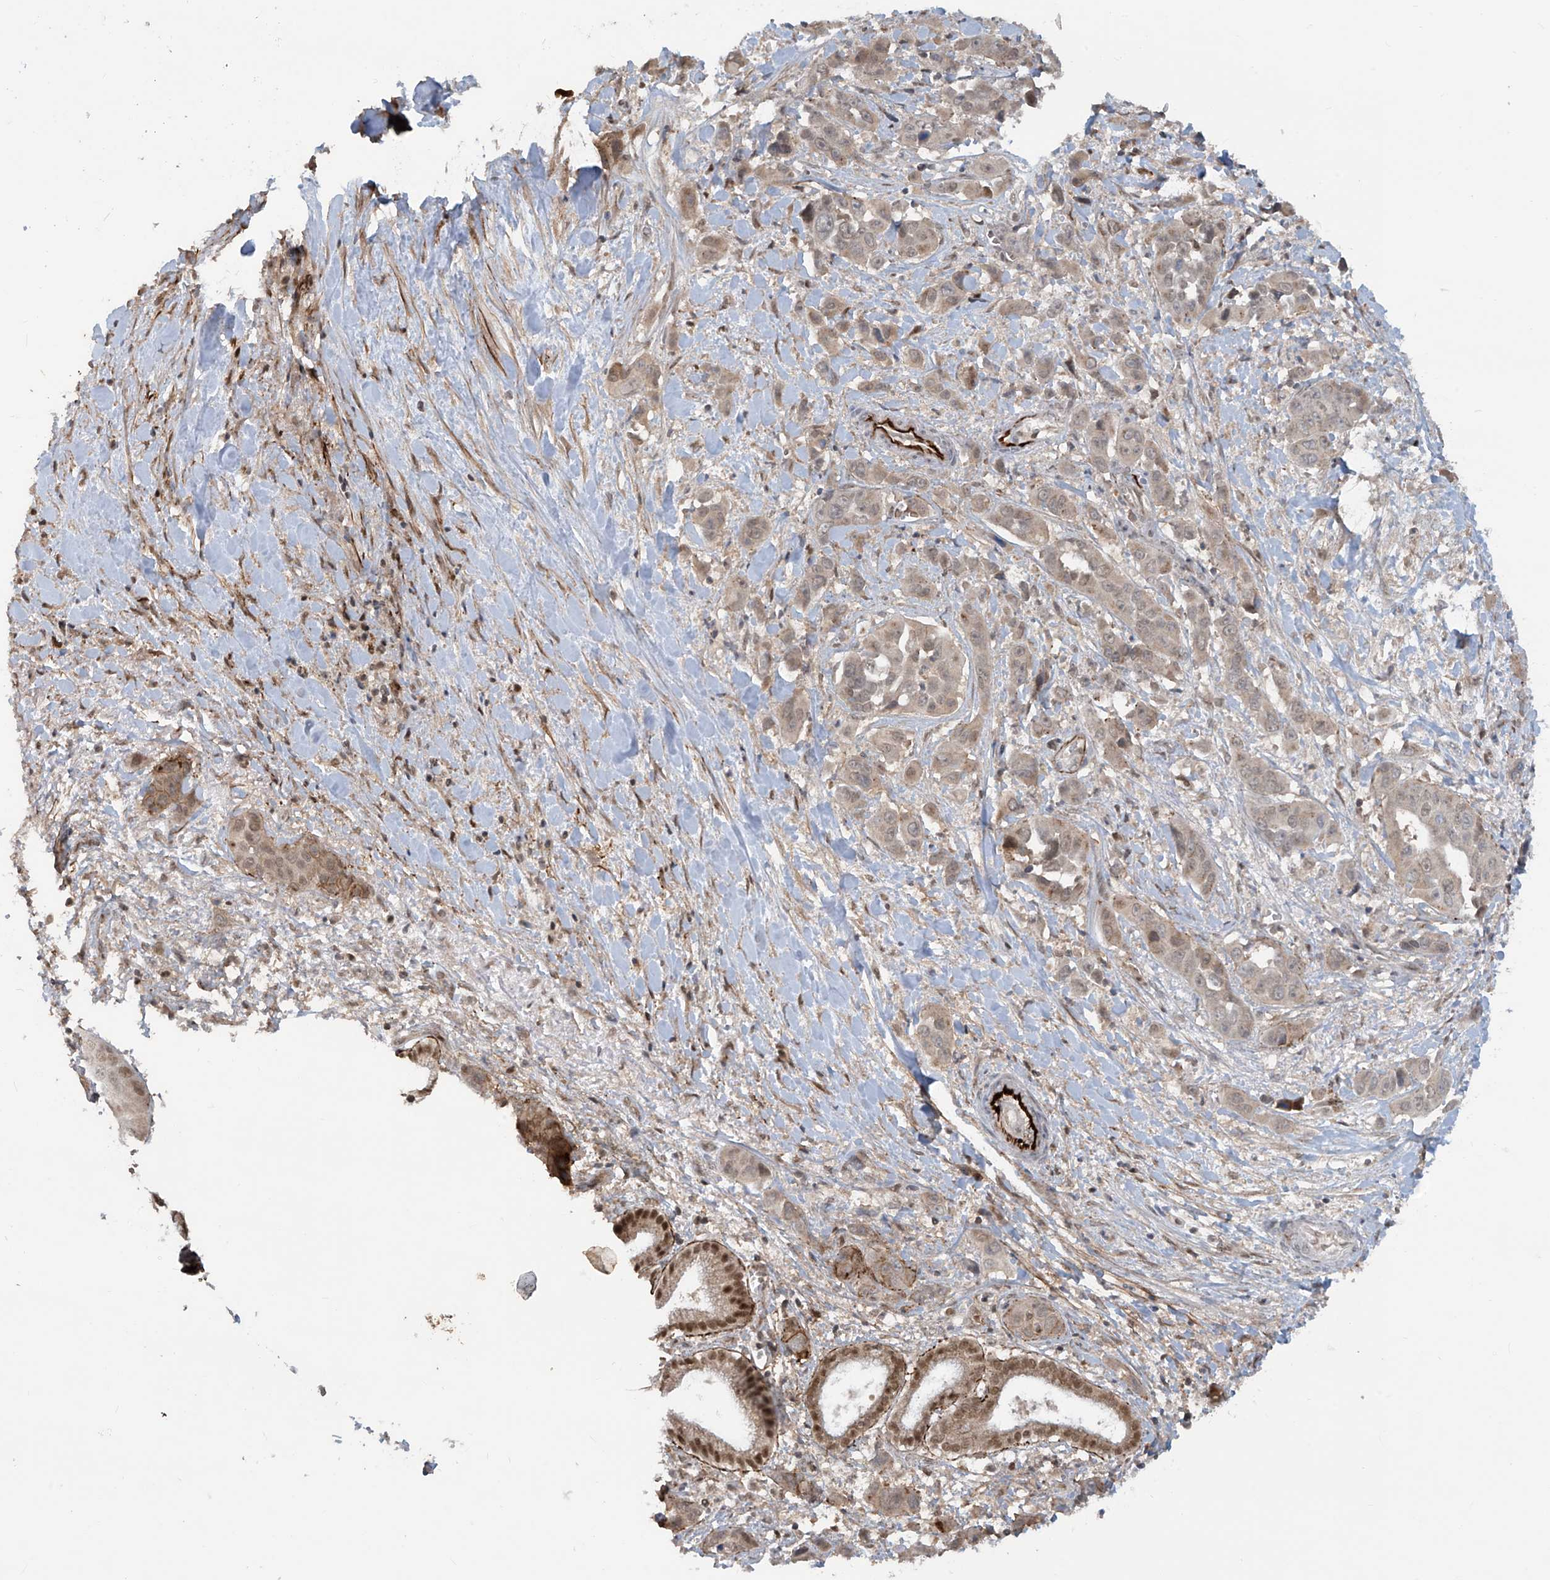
{"staining": {"intensity": "weak", "quantity": ">75%", "location": "cytoplasmic/membranous,nuclear"}, "tissue": "liver cancer", "cell_type": "Tumor cells", "image_type": "cancer", "snomed": [{"axis": "morphology", "description": "Cholangiocarcinoma"}, {"axis": "topography", "description": "Liver"}], "caption": "This micrograph reveals IHC staining of human liver cancer (cholangiocarcinoma), with low weak cytoplasmic/membranous and nuclear expression in approximately >75% of tumor cells.", "gene": "LAGE3", "patient": {"sex": "female", "age": 52}}